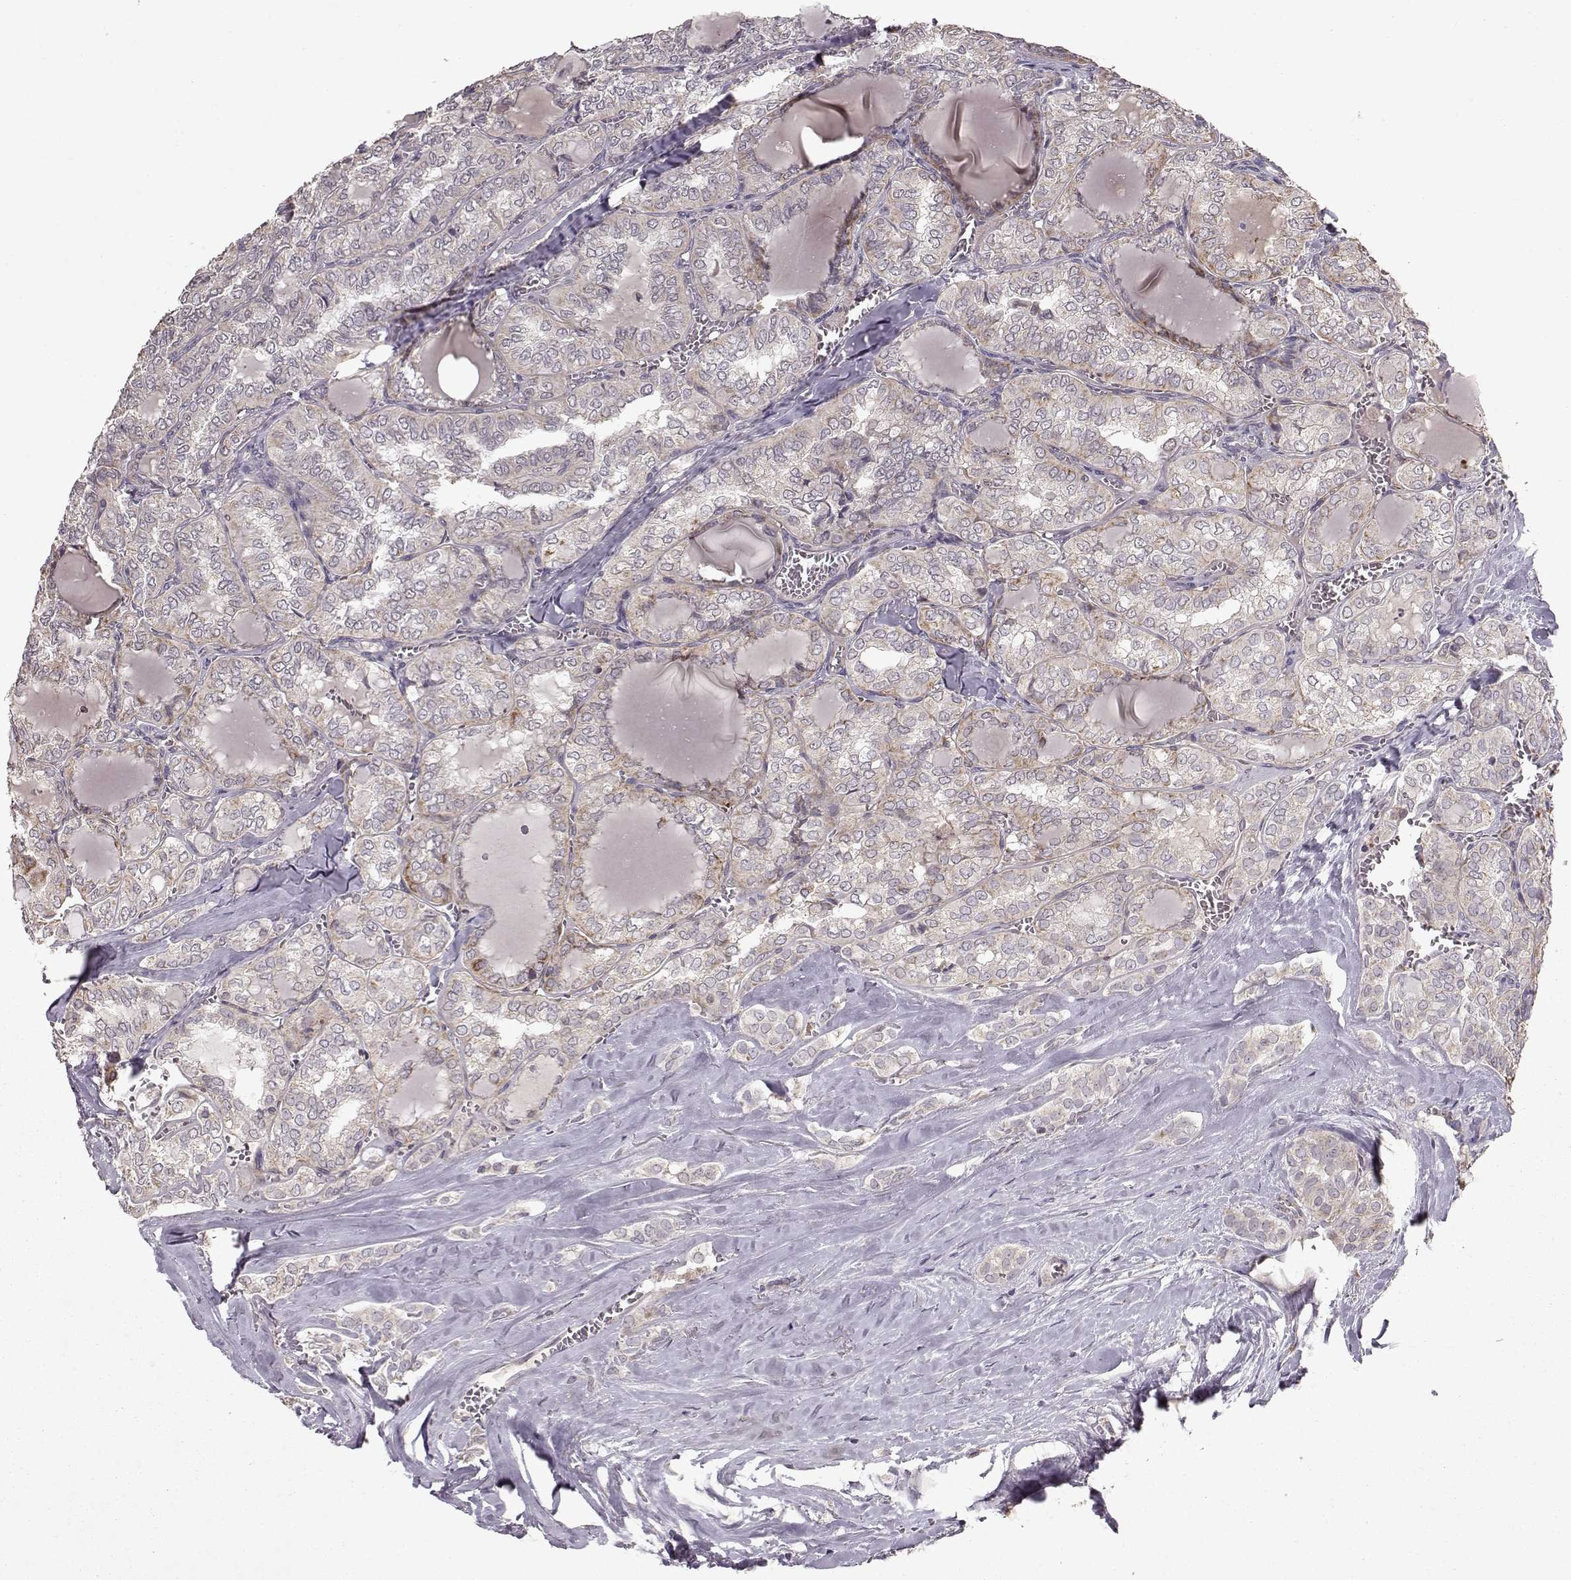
{"staining": {"intensity": "weak", "quantity": ">75%", "location": "cytoplasmic/membranous"}, "tissue": "thyroid cancer", "cell_type": "Tumor cells", "image_type": "cancer", "snomed": [{"axis": "morphology", "description": "Papillary adenocarcinoma, NOS"}, {"axis": "topography", "description": "Thyroid gland"}], "caption": "Brown immunohistochemical staining in human thyroid cancer (papillary adenocarcinoma) displays weak cytoplasmic/membranous expression in about >75% of tumor cells. (DAB (3,3'-diaminobenzidine) IHC, brown staining for protein, blue staining for nuclei).", "gene": "CMTM3", "patient": {"sex": "female", "age": 41}}